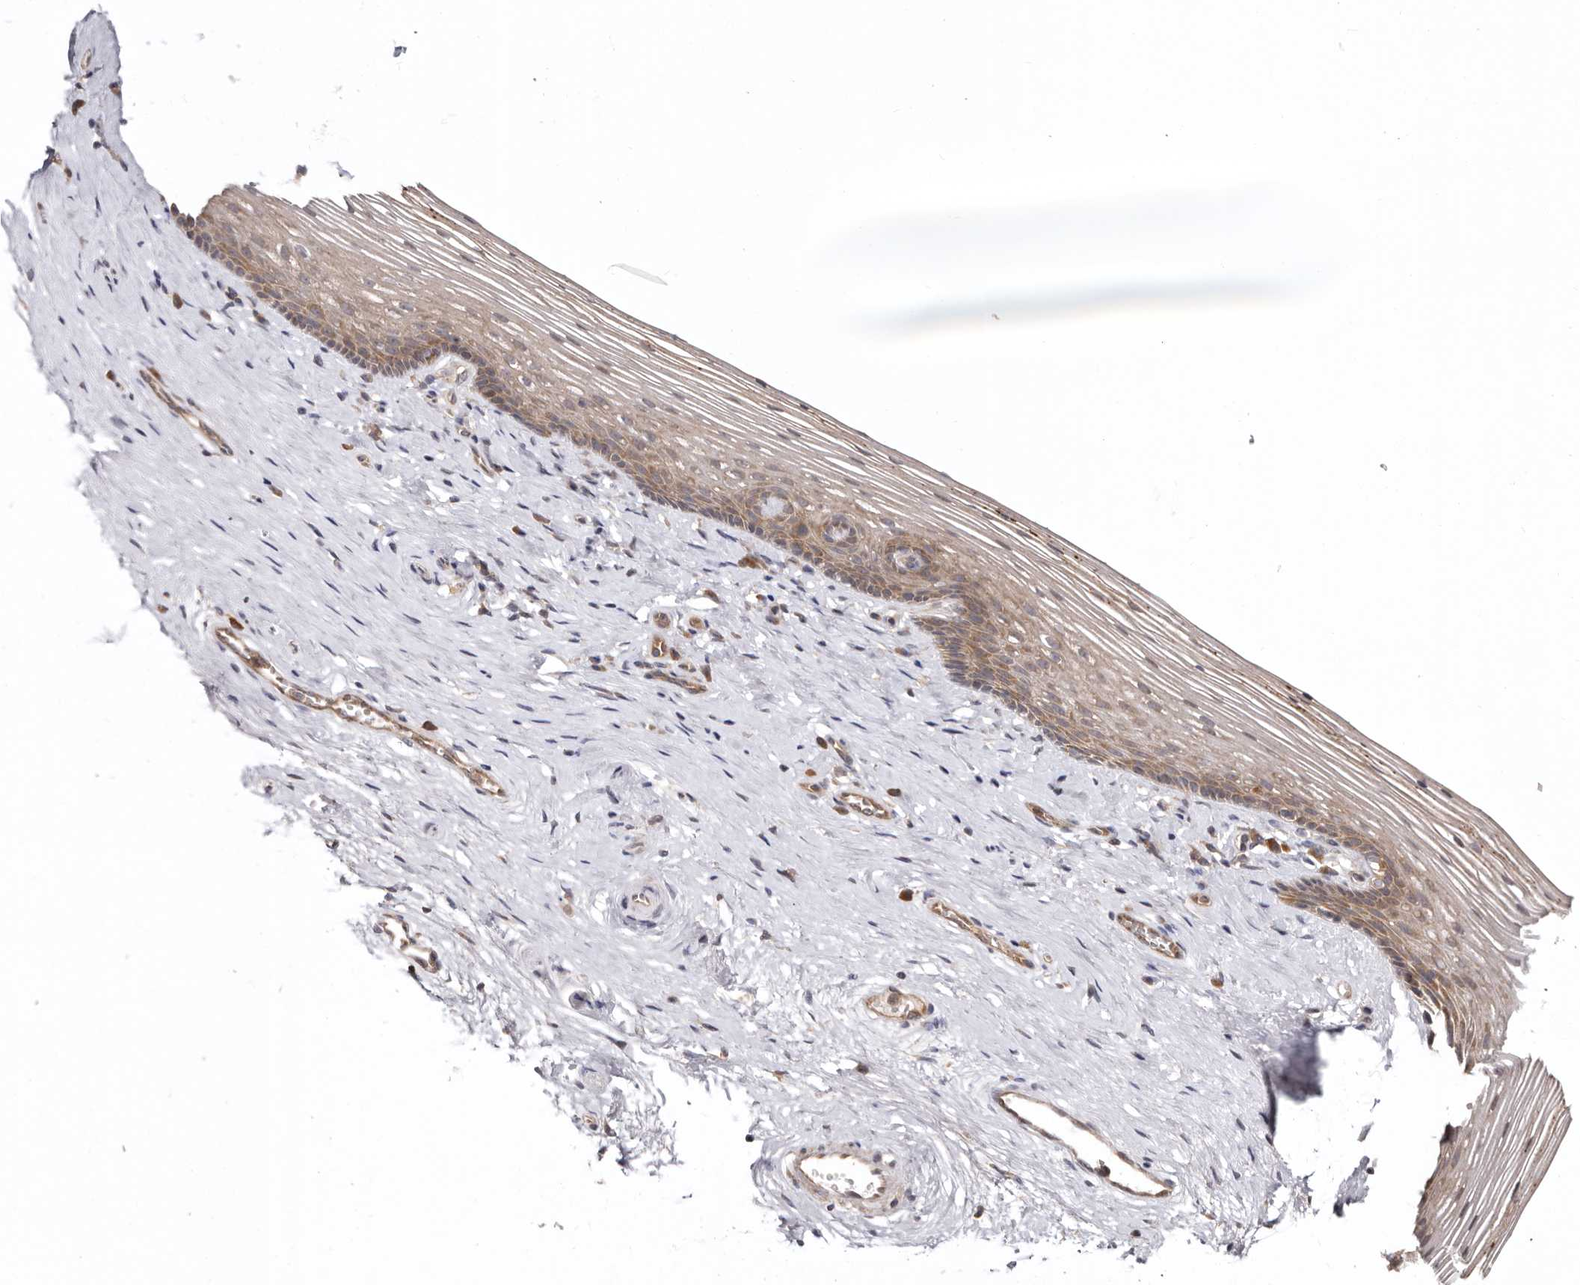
{"staining": {"intensity": "moderate", "quantity": "<25%", "location": "cytoplasmic/membranous"}, "tissue": "vagina", "cell_type": "Squamous epithelial cells", "image_type": "normal", "snomed": [{"axis": "morphology", "description": "Normal tissue, NOS"}, {"axis": "topography", "description": "Vagina"}], "caption": "A brown stain shows moderate cytoplasmic/membranous staining of a protein in squamous epithelial cells of unremarkable human vagina. (Brightfield microscopy of DAB IHC at high magnification).", "gene": "TMUB1", "patient": {"sex": "female", "age": 46}}